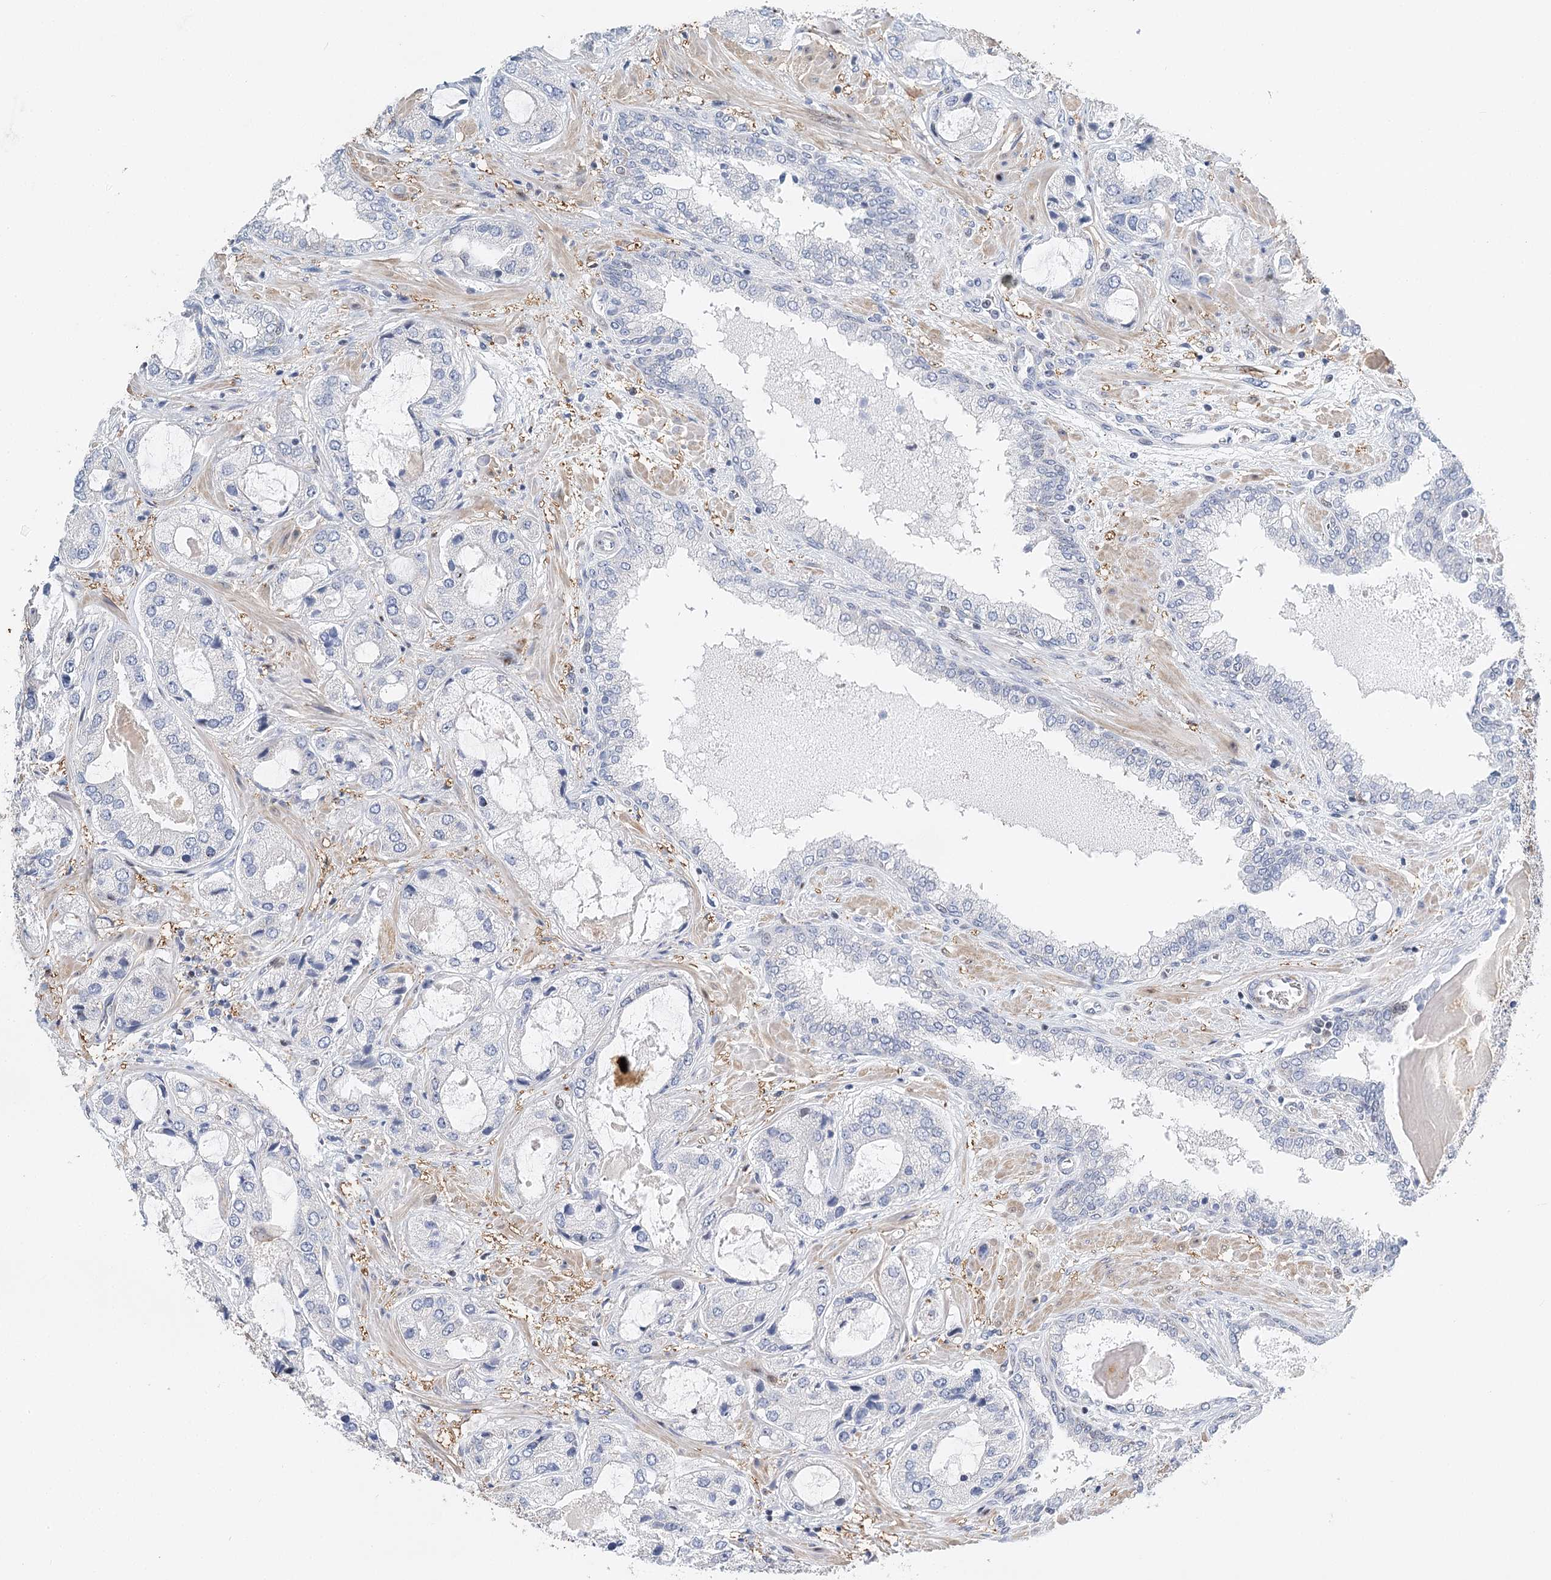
{"staining": {"intensity": "negative", "quantity": "none", "location": "none"}, "tissue": "prostate cancer", "cell_type": "Tumor cells", "image_type": "cancer", "snomed": [{"axis": "morphology", "description": "Normal tissue, NOS"}, {"axis": "morphology", "description": "Adenocarcinoma, High grade"}, {"axis": "topography", "description": "Prostate"}, {"axis": "topography", "description": "Peripheral nerve tissue"}], "caption": "Immunohistochemistry image of human high-grade adenocarcinoma (prostate) stained for a protein (brown), which demonstrates no expression in tumor cells.", "gene": "CAMTA1", "patient": {"sex": "male", "age": 59}}